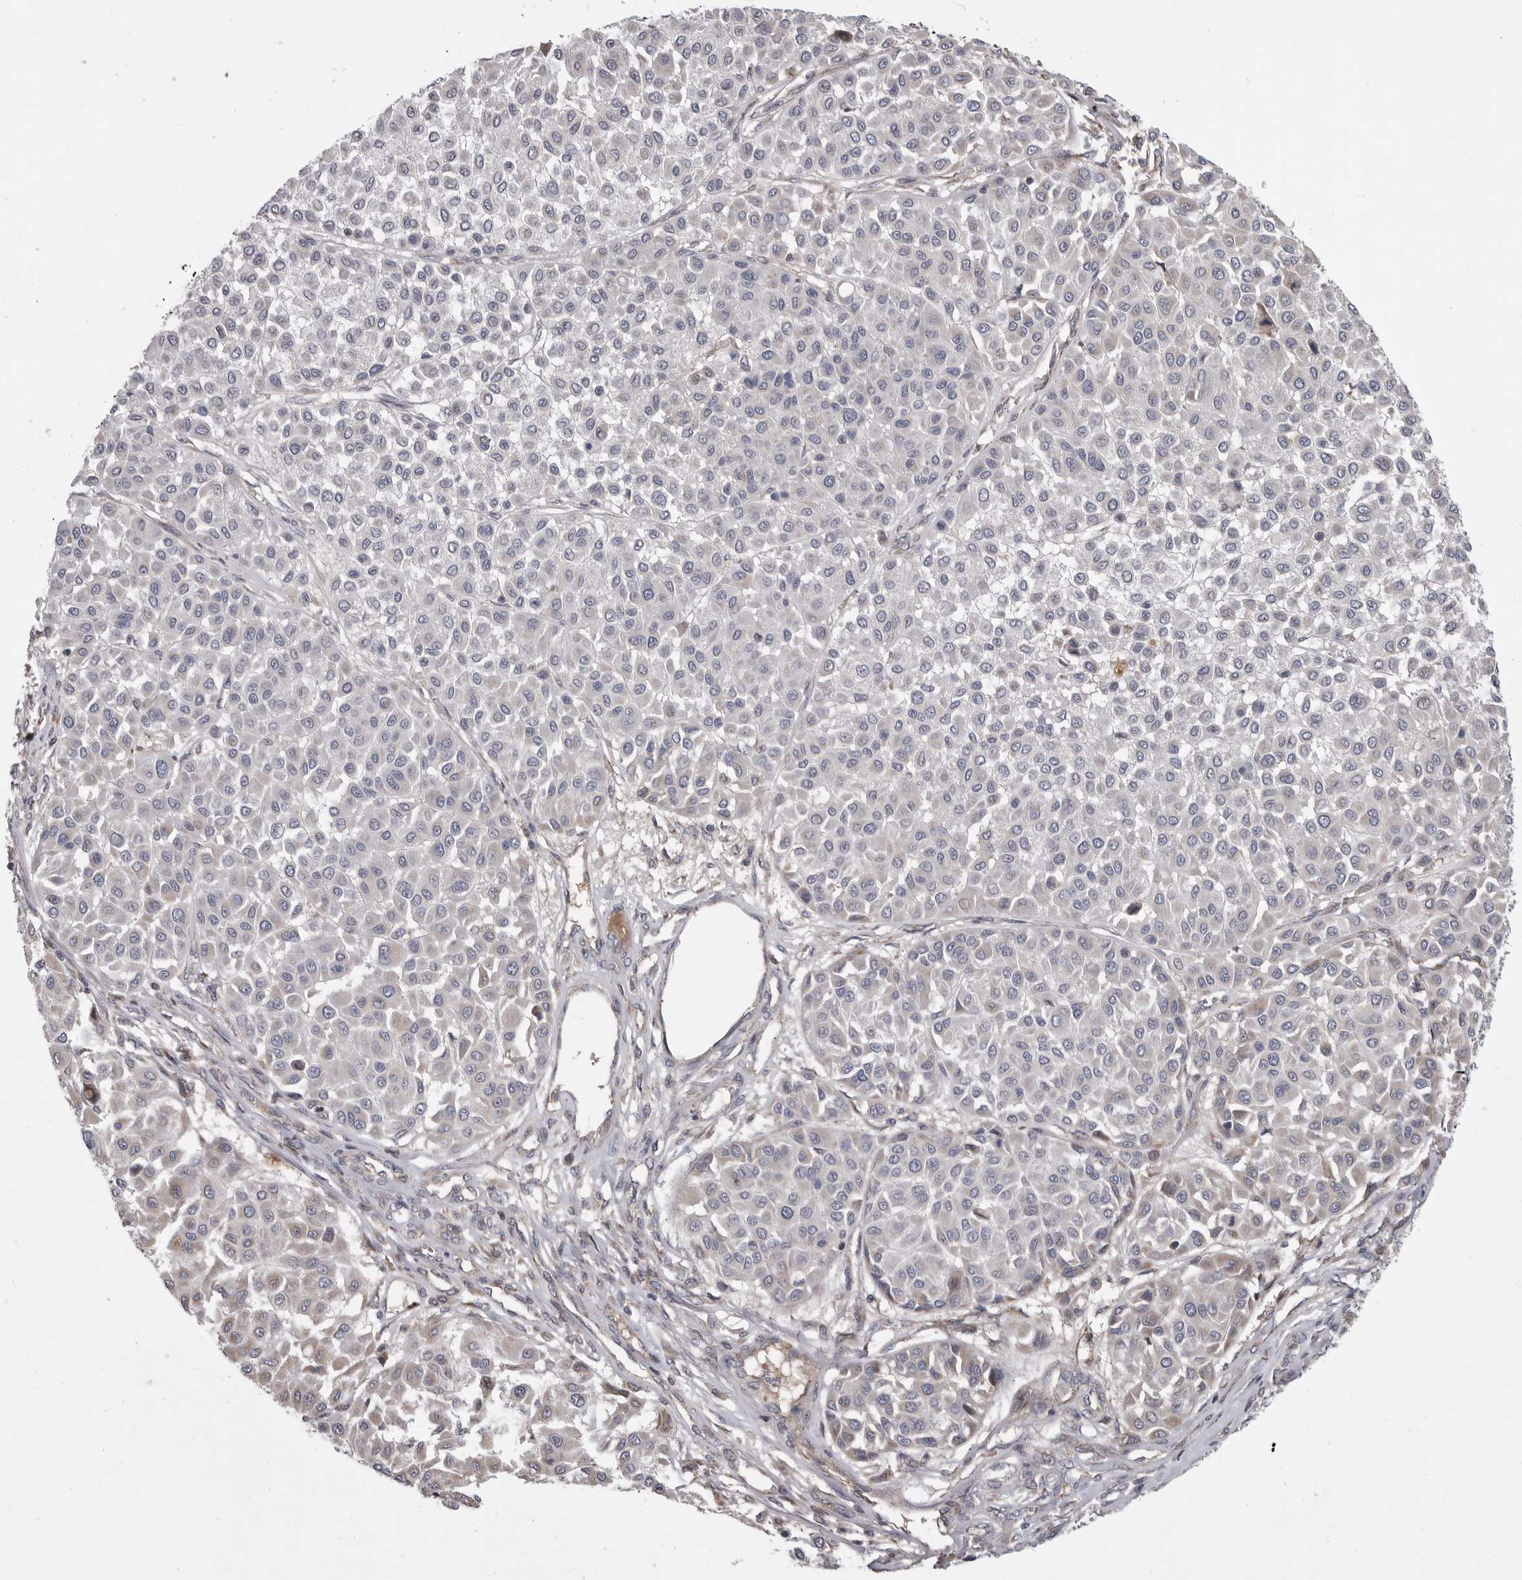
{"staining": {"intensity": "negative", "quantity": "none", "location": "none"}, "tissue": "melanoma", "cell_type": "Tumor cells", "image_type": "cancer", "snomed": [{"axis": "morphology", "description": "Malignant melanoma, Metastatic site"}, {"axis": "topography", "description": "Soft tissue"}], "caption": "This is an immunohistochemistry (IHC) image of melanoma. There is no staining in tumor cells.", "gene": "CRP", "patient": {"sex": "male", "age": 41}}